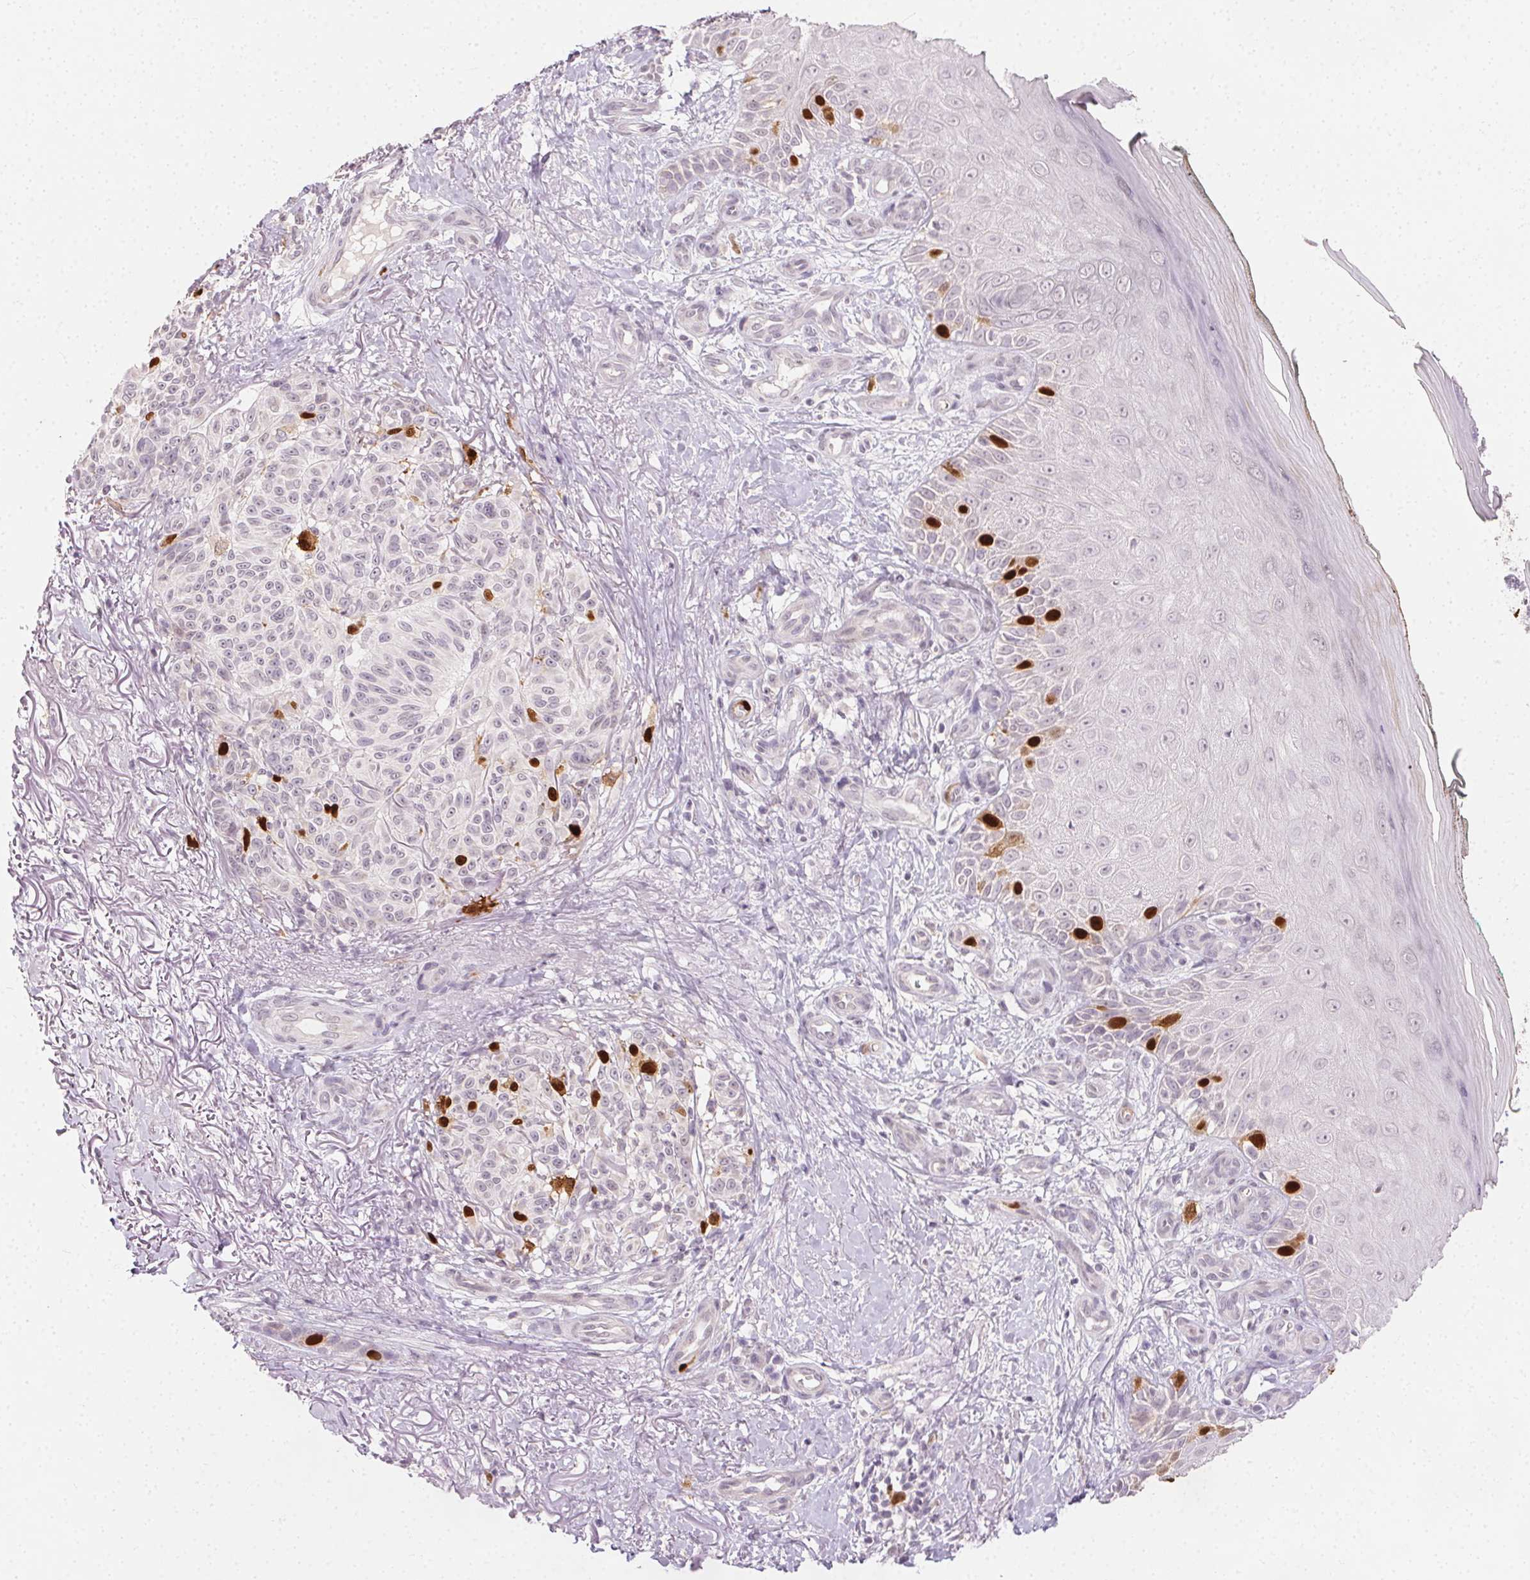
{"staining": {"intensity": "strong", "quantity": "25%-75%", "location": "nuclear"}, "tissue": "melanoma", "cell_type": "Tumor cells", "image_type": "cancer", "snomed": [{"axis": "morphology", "description": "Malignant melanoma, NOS"}, {"axis": "topography", "description": "Skin"}], "caption": "This is an image of IHC staining of malignant melanoma, which shows strong expression in the nuclear of tumor cells.", "gene": "ANLN", "patient": {"sex": "female", "age": 85}}